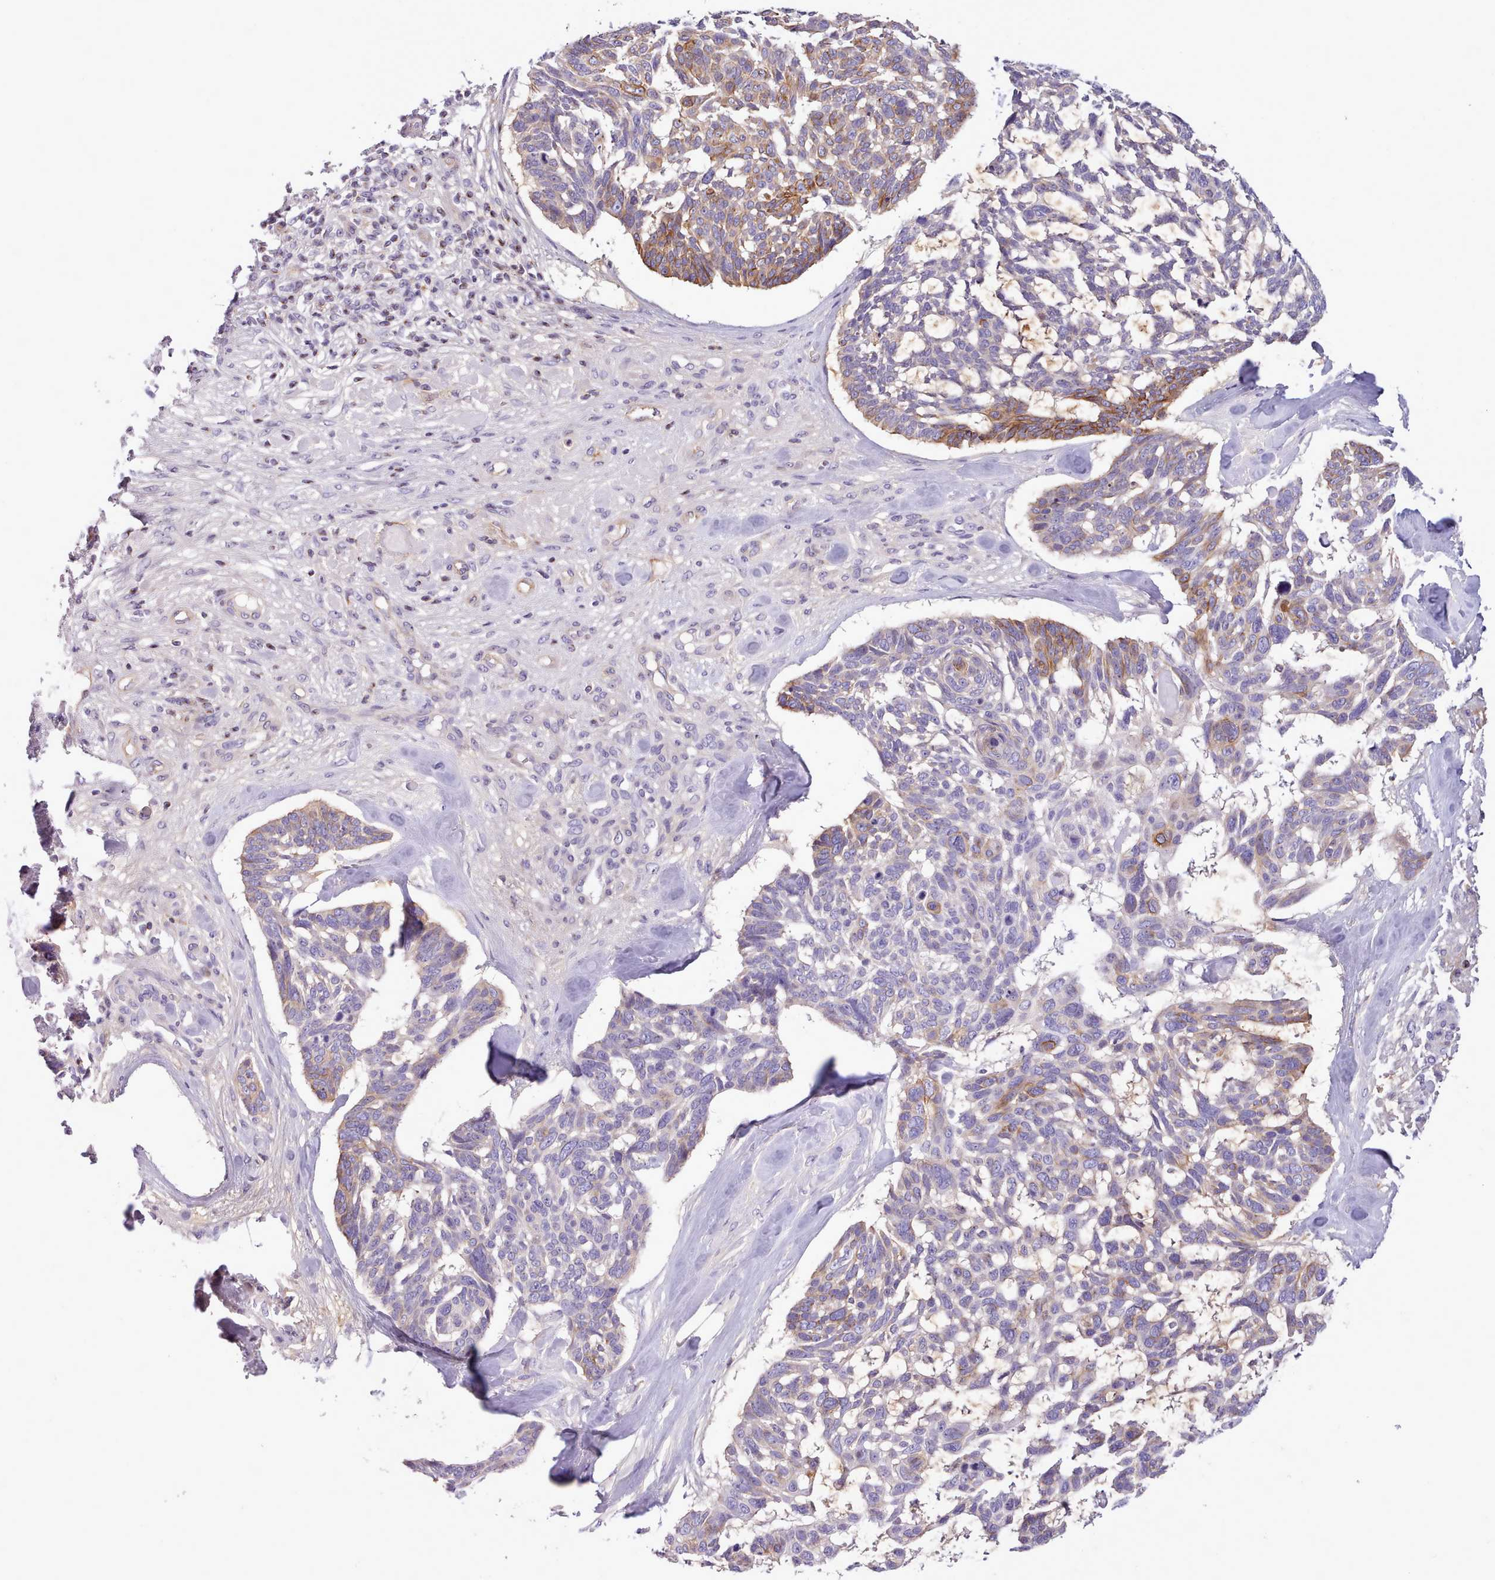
{"staining": {"intensity": "moderate", "quantity": "<25%", "location": "cytoplasmic/membranous"}, "tissue": "skin cancer", "cell_type": "Tumor cells", "image_type": "cancer", "snomed": [{"axis": "morphology", "description": "Basal cell carcinoma"}, {"axis": "topography", "description": "Skin"}], "caption": "A micrograph showing moderate cytoplasmic/membranous expression in about <25% of tumor cells in skin cancer, as visualized by brown immunohistochemical staining.", "gene": "CYP2A13", "patient": {"sex": "male", "age": 88}}